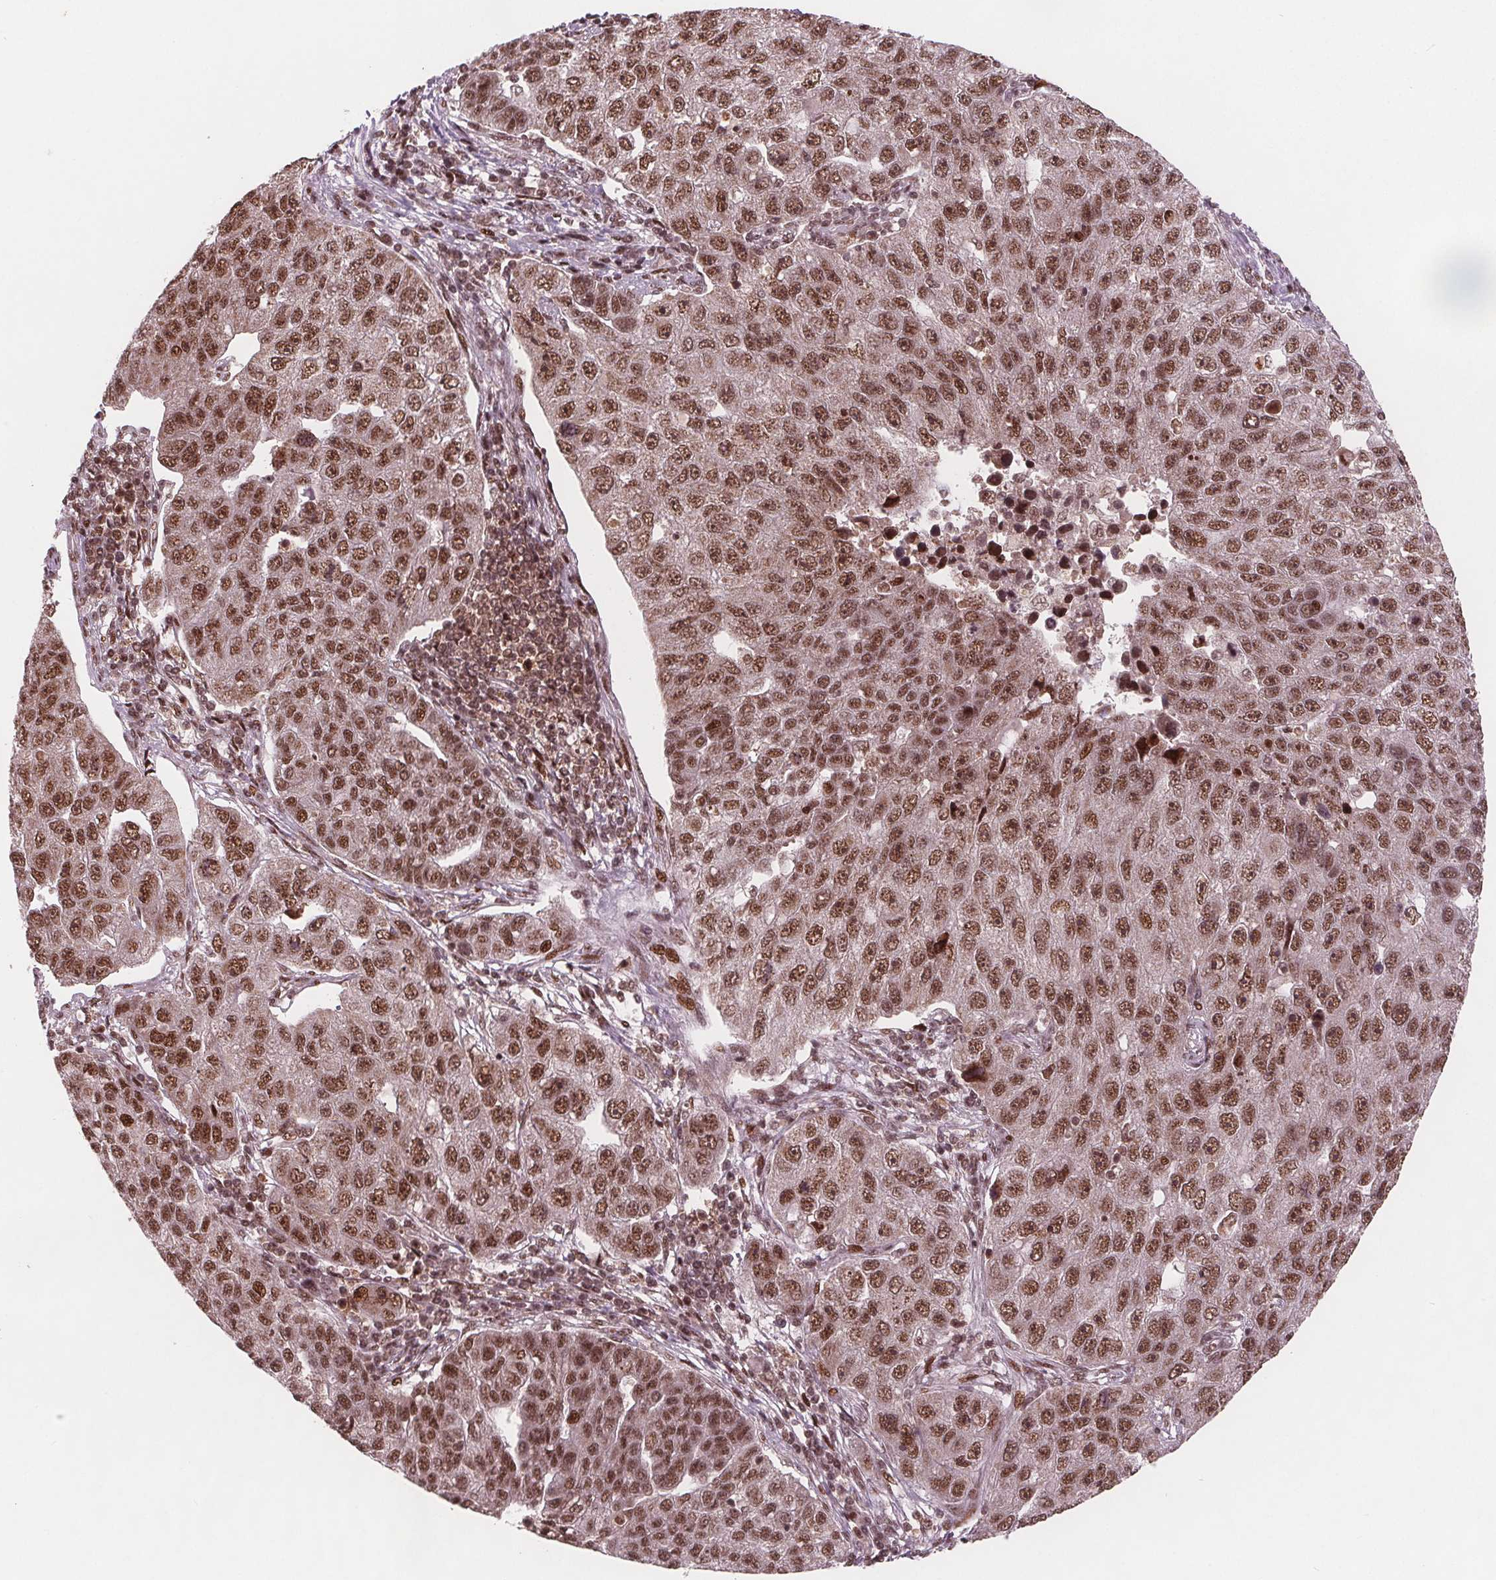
{"staining": {"intensity": "moderate", "quantity": ">75%", "location": "nuclear"}, "tissue": "pancreatic cancer", "cell_type": "Tumor cells", "image_type": "cancer", "snomed": [{"axis": "morphology", "description": "Adenocarcinoma, NOS"}, {"axis": "topography", "description": "Pancreas"}], "caption": "The image shows a brown stain indicating the presence of a protein in the nuclear of tumor cells in pancreatic cancer.", "gene": "SNRNP35", "patient": {"sex": "female", "age": 61}}